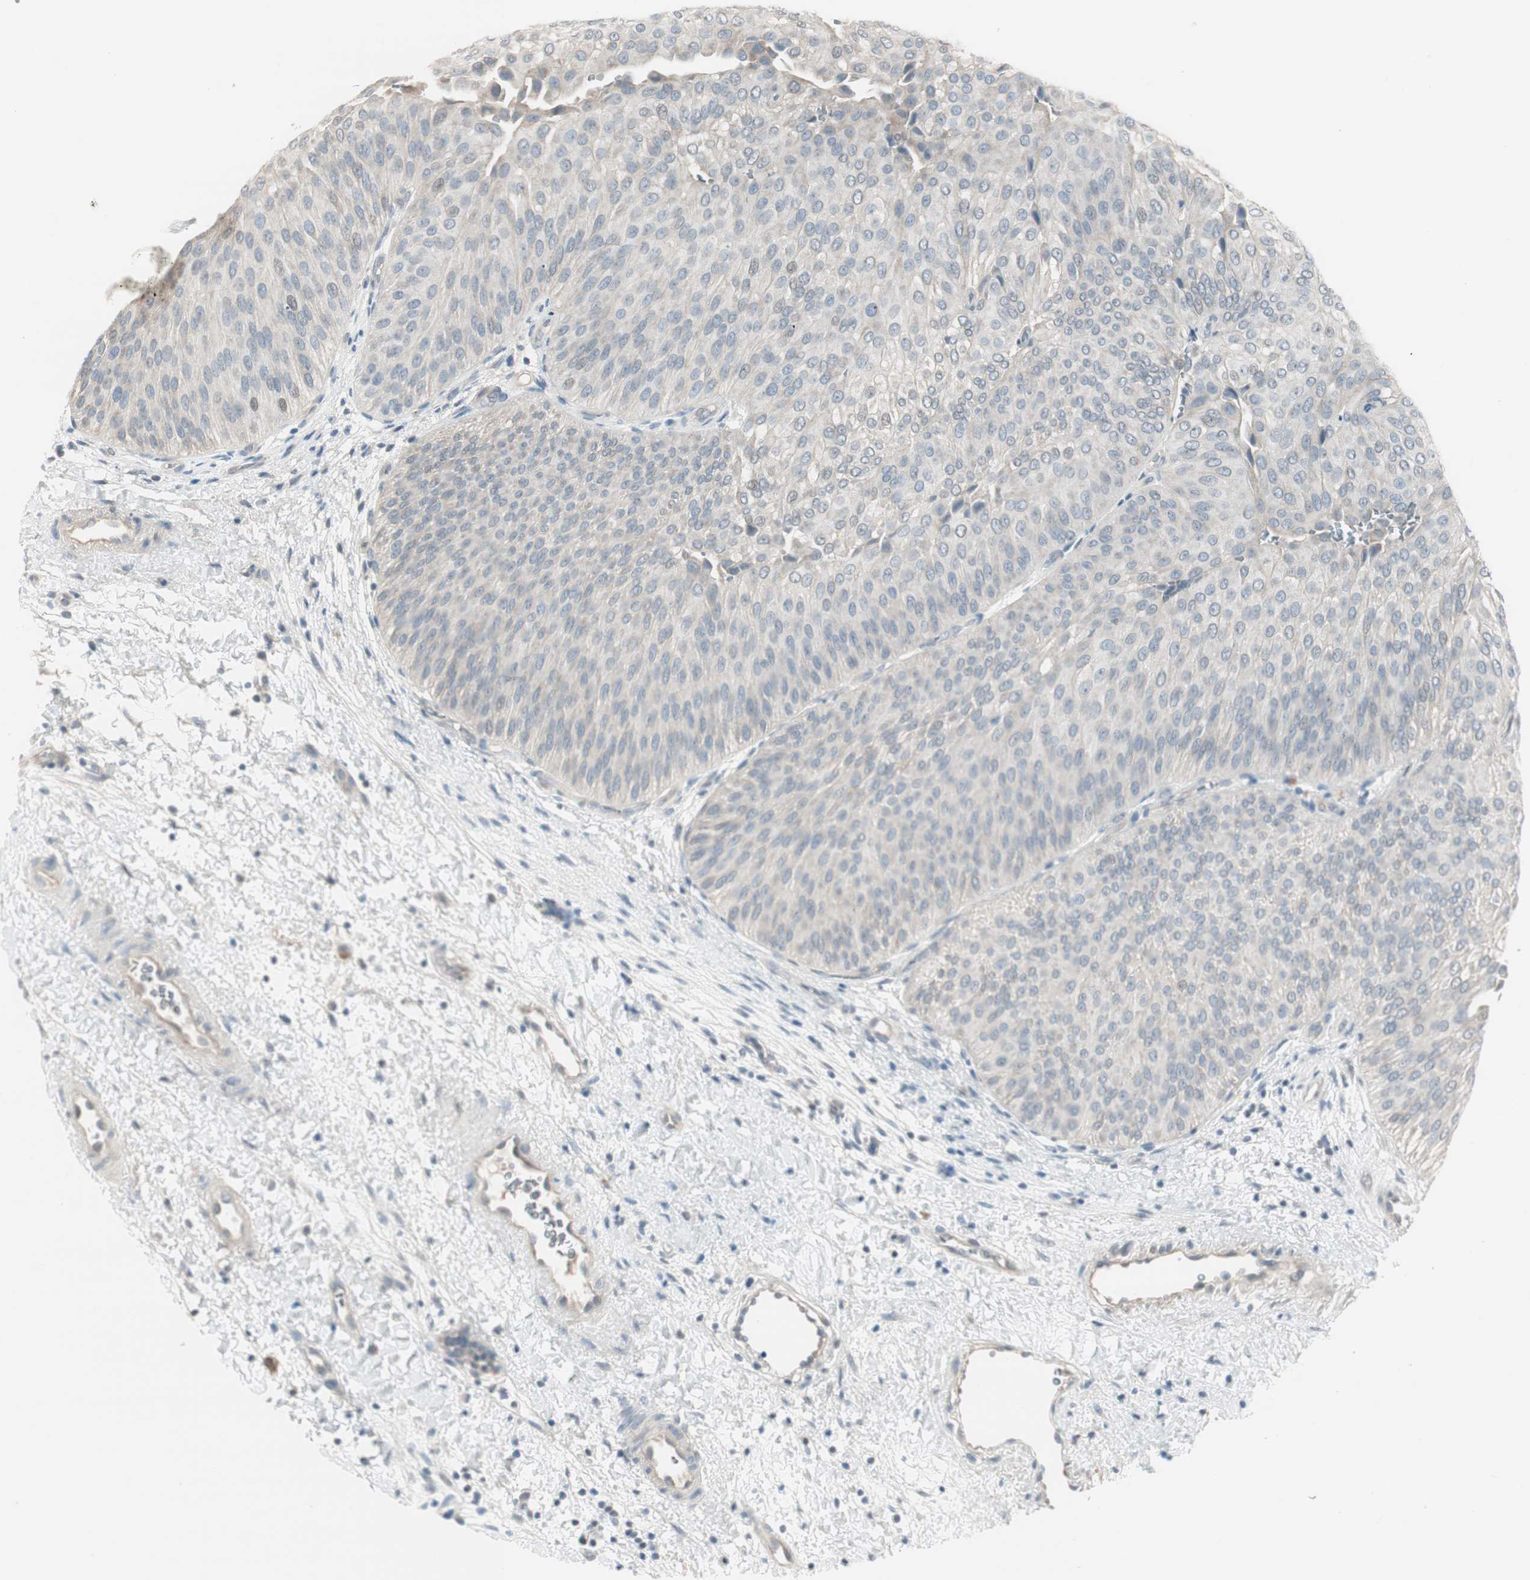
{"staining": {"intensity": "negative", "quantity": "none", "location": "none"}, "tissue": "urothelial cancer", "cell_type": "Tumor cells", "image_type": "cancer", "snomed": [{"axis": "morphology", "description": "Urothelial carcinoma, Low grade"}, {"axis": "topography", "description": "Urinary bladder"}], "caption": "High power microscopy image of an IHC image of urothelial carcinoma (low-grade), revealing no significant positivity in tumor cells.", "gene": "EVA1A", "patient": {"sex": "female", "age": 60}}